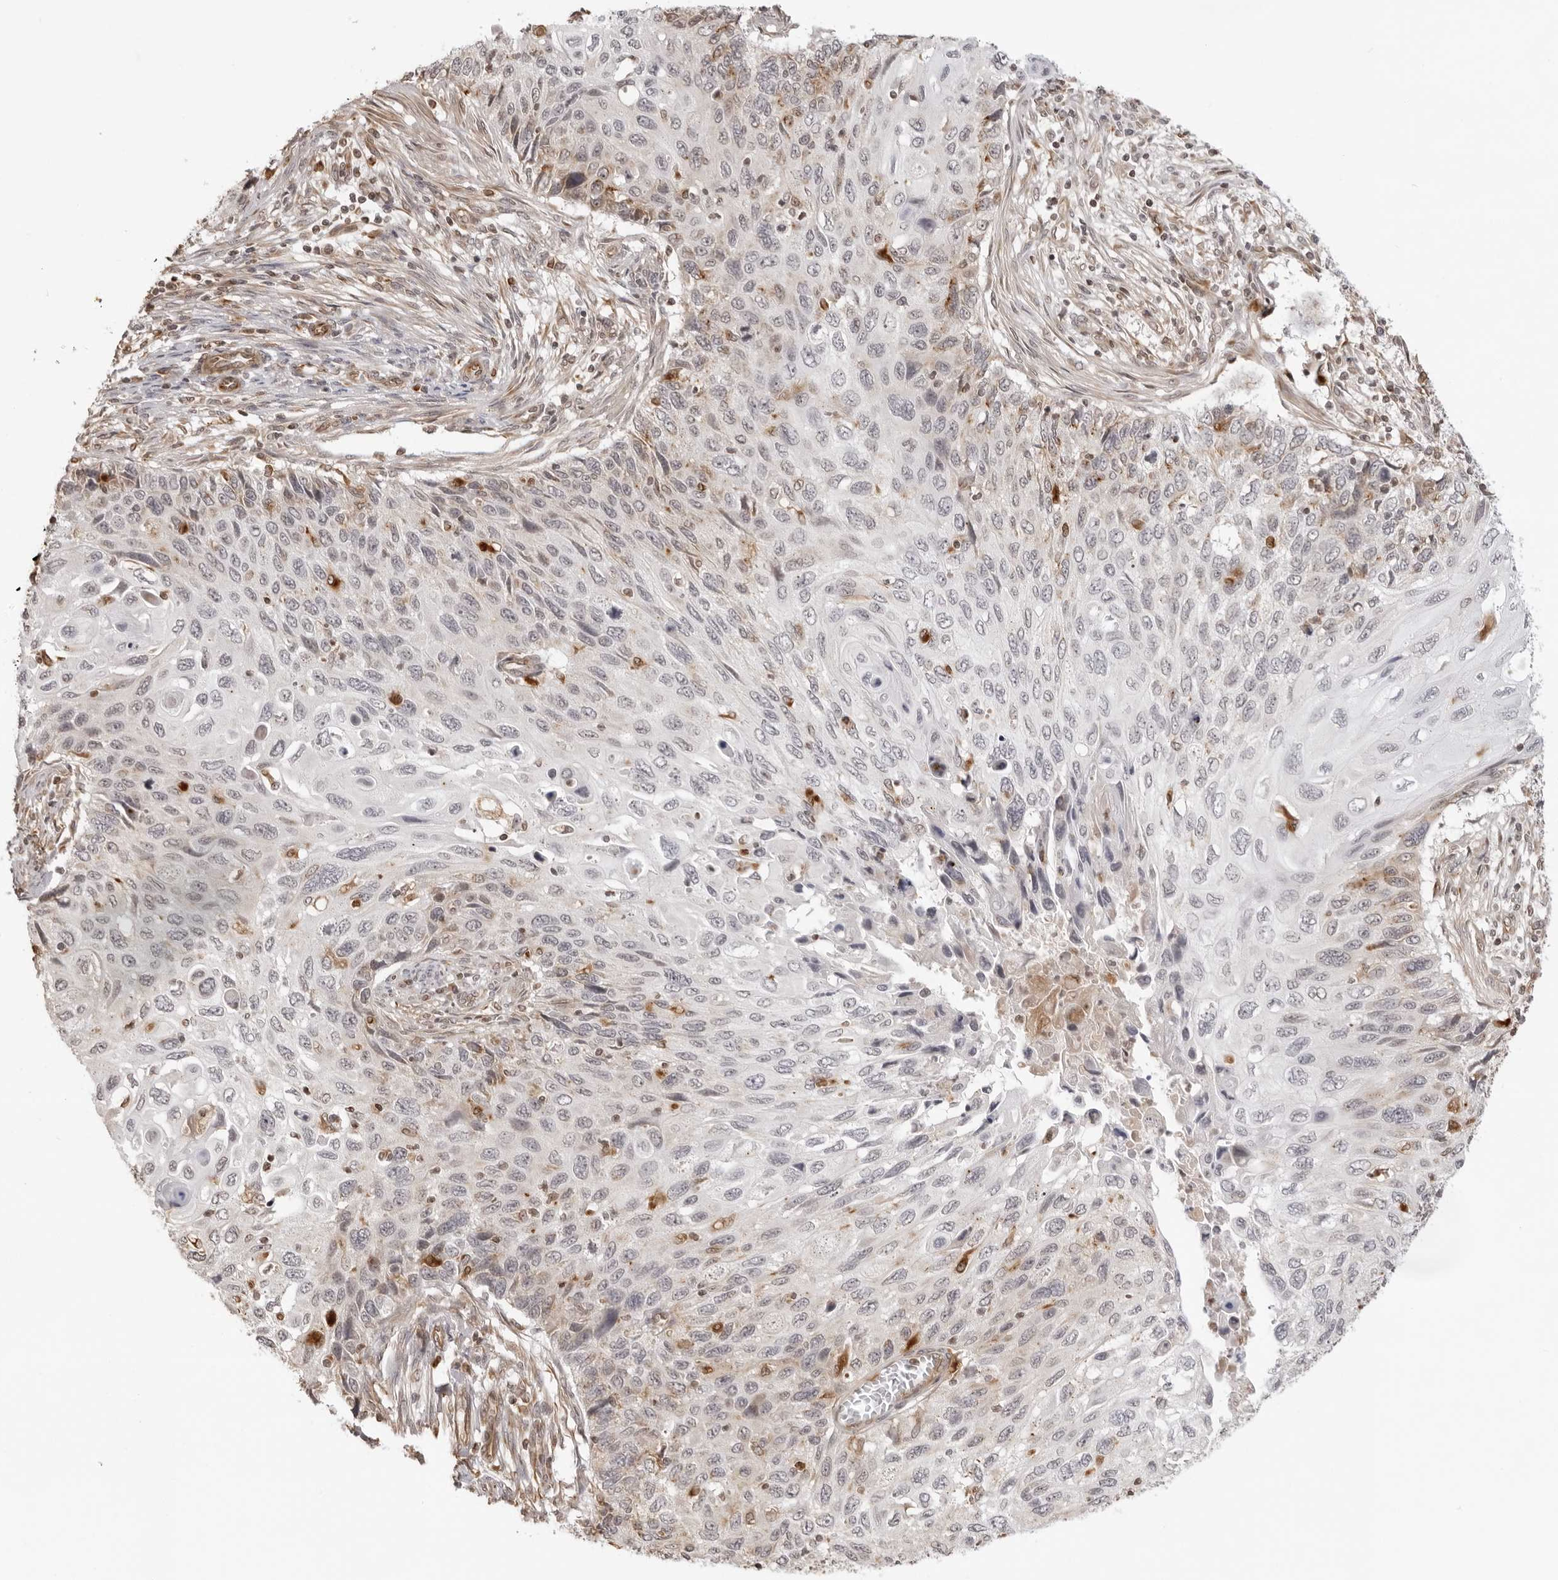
{"staining": {"intensity": "negative", "quantity": "none", "location": "none"}, "tissue": "cervical cancer", "cell_type": "Tumor cells", "image_type": "cancer", "snomed": [{"axis": "morphology", "description": "Squamous cell carcinoma, NOS"}, {"axis": "topography", "description": "Cervix"}], "caption": "Immunohistochemistry (IHC) image of squamous cell carcinoma (cervical) stained for a protein (brown), which exhibits no staining in tumor cells.", "gene": "DYNLT5", "patient": {"sex": "female", "age": 70}}